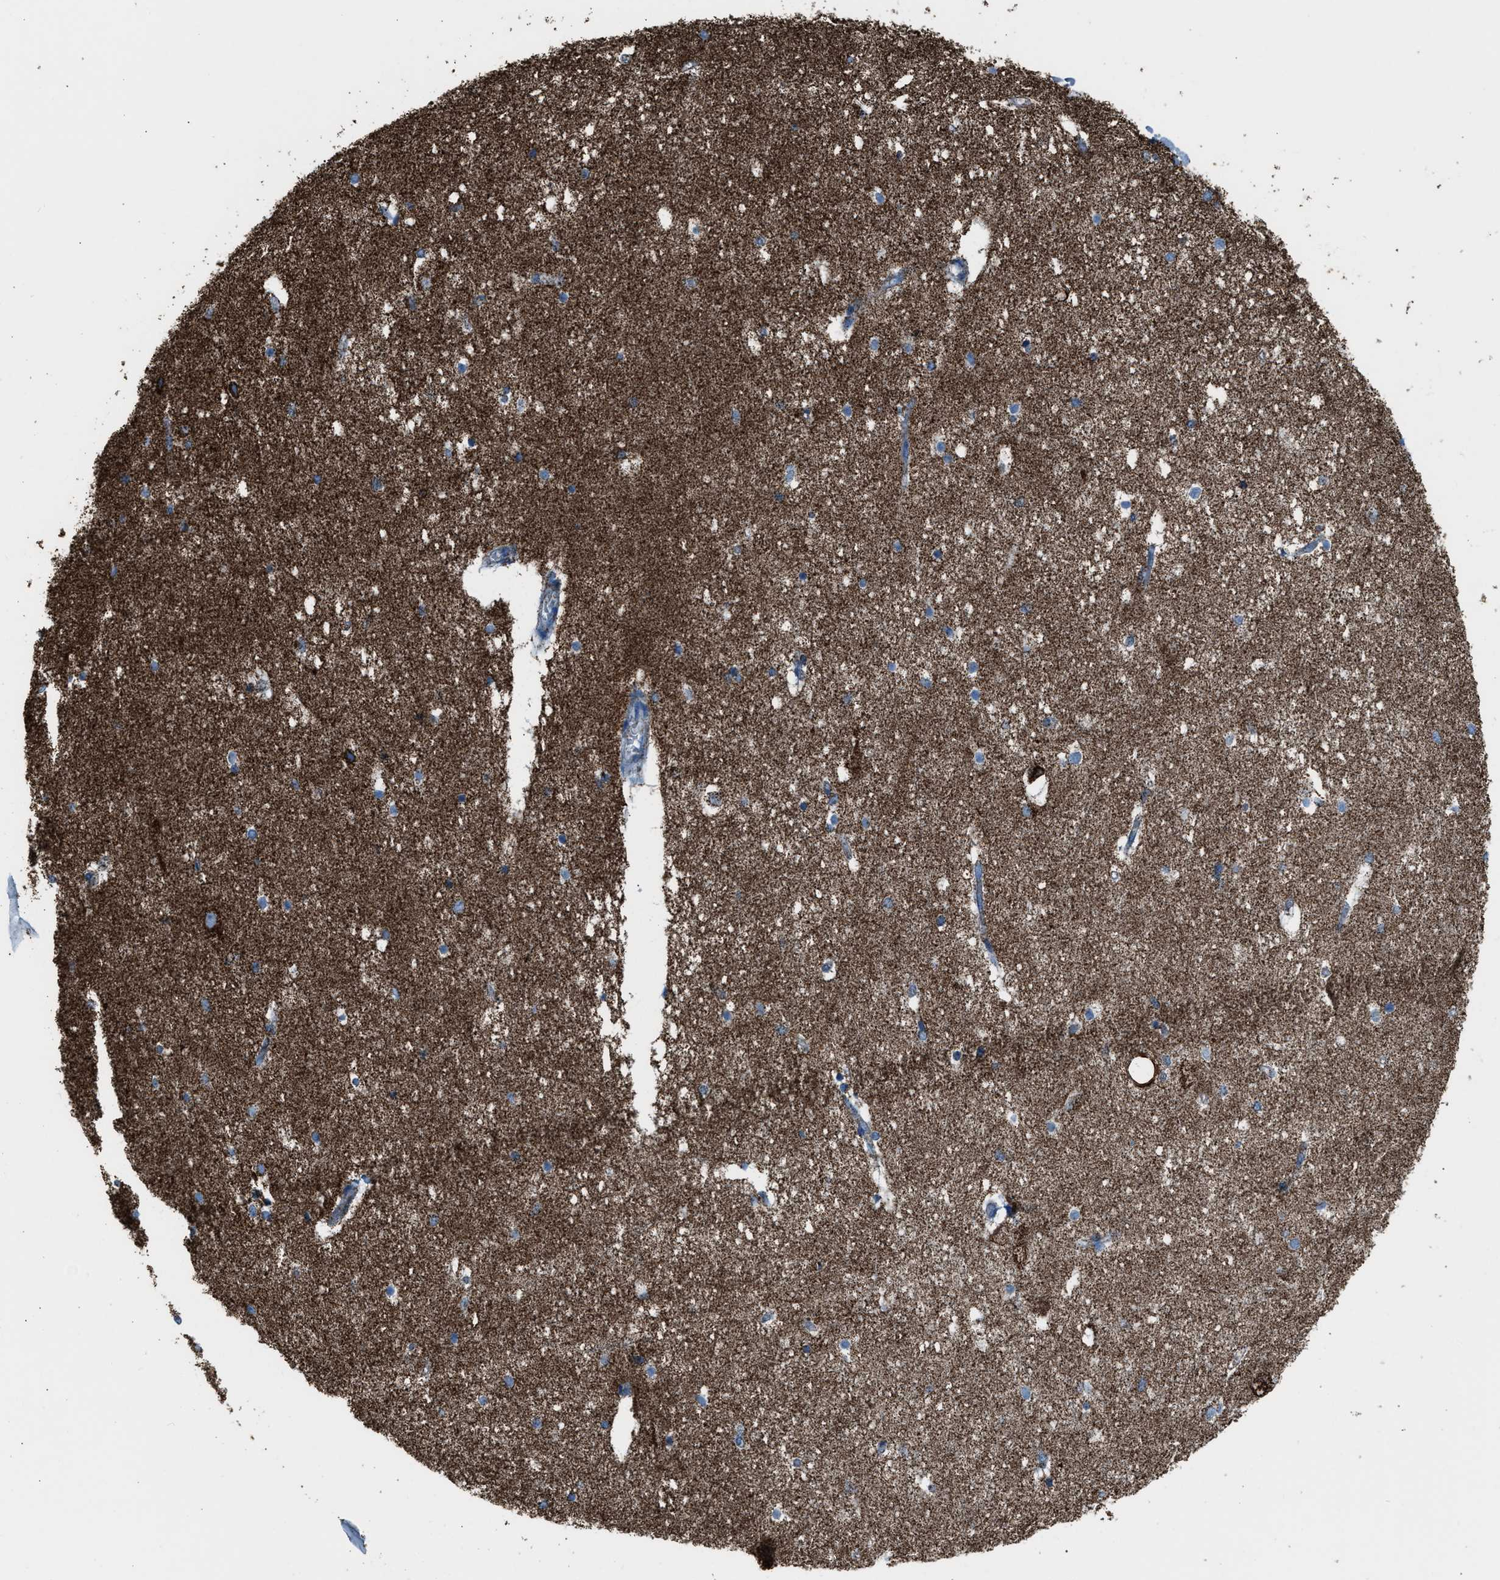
{"staining": {"intensity": "moderate", "quantity": ">75%", "location": "cytoplasmic/membranous"}, "tissue": "hippocampus", "cell_type": "Glial cells", "image_type": "normal", "snomed": [{"axis": "morphology", "description": "Normal tissue, NOS"}, {"axis": "topography", "description": "Hippocampus"}], "caption": "Immunohistochemistry of benign hippocampus shows medium levels of moderate cytoplasmic/membranous expression in approximately >75% of glial cells. (brown staining indicates protein expression, while blue staining denotes nuclei).", "gene": "MDH2", "patient": {"sex": "female", "age": 19}}